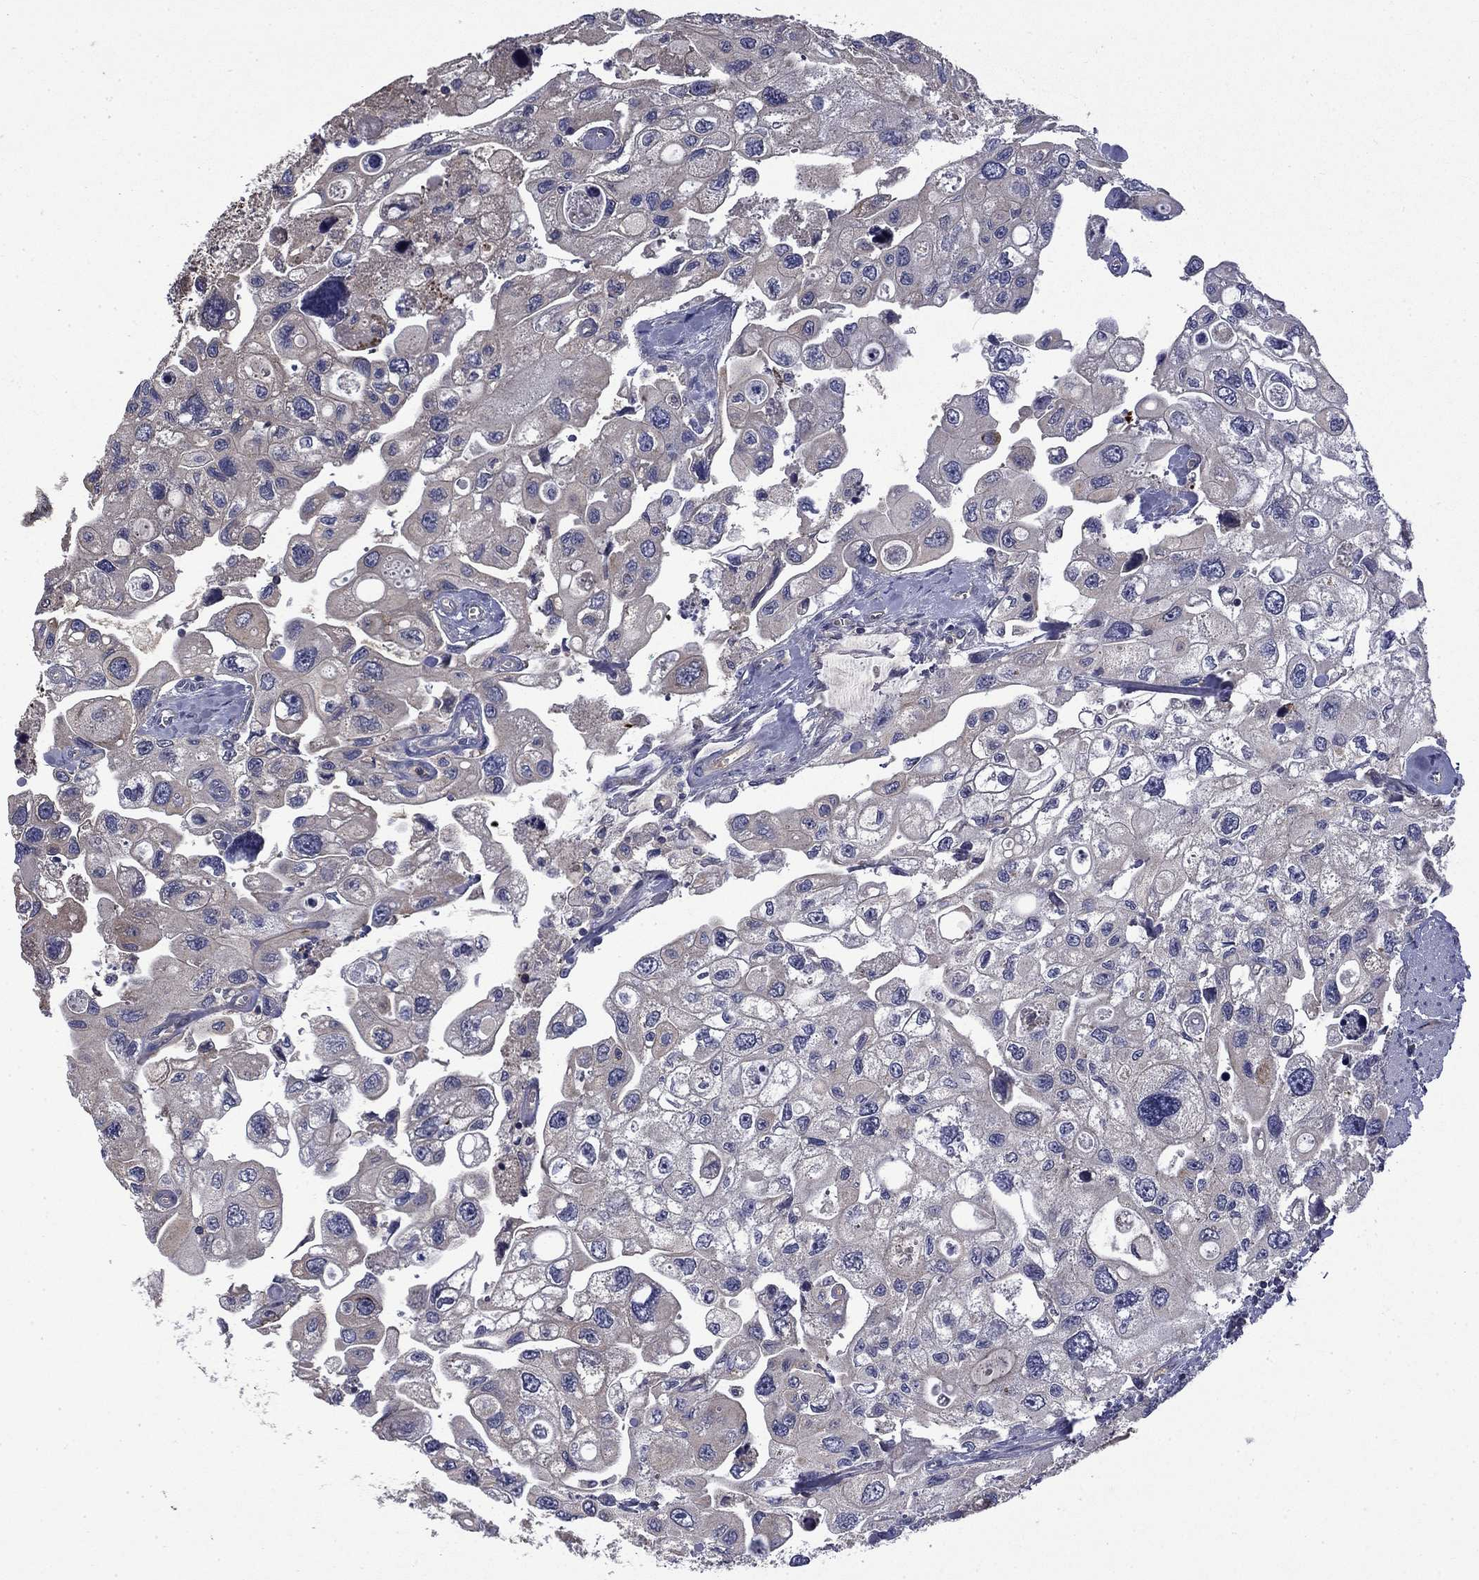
{"staining": {"intensity": "negative", "quantity": "none", "location": "none"}, "tissue": "urothelial cancer", "cell_type": "Tumor cells", "image_type": "cancer", "snomed": [{"axis": "morphology", "description": "Urothelial carcinoma, High grade"}, {"axis": "topography", "description": "Urinary bladder"}], "caption": "This is an immunohistochemistry (IHC) image of urothelial carcinoma (high-grade). There is no expression in tumor cells.", "gene": "CEACAM7", "patient": {"sex": "male", "age": 59}}